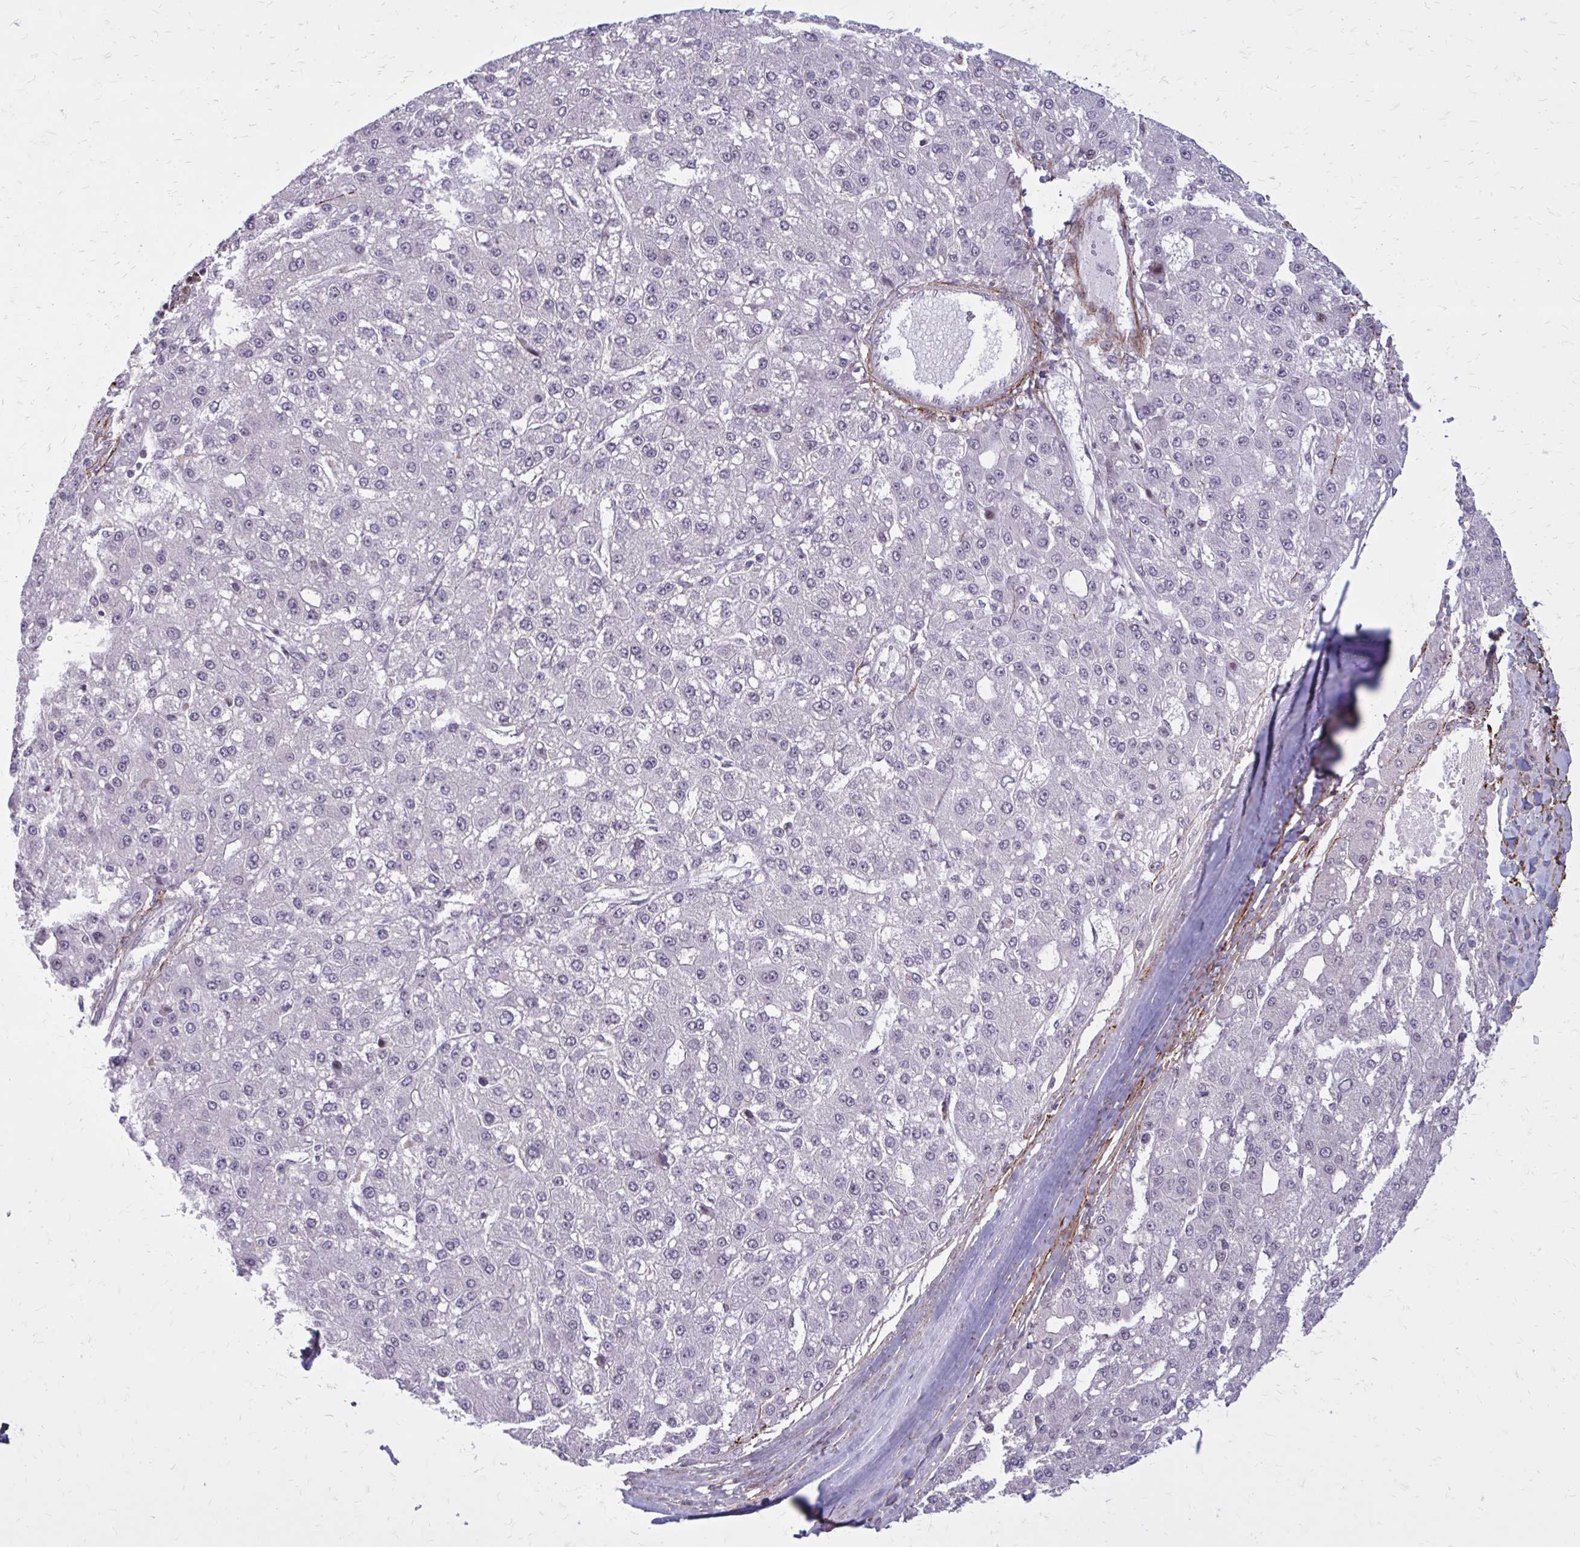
{"staining": {"intensity": "moderate", "quantity": "25%-75%", "location": "cytoplasmic/membranous,nuclear"}, "tissue": "liver cancer", "cell_type": "Tumor cells", "image_type": "cancer", "snomed": [{"axis": "morphology", "description": "Carcinoma, Hepatocellular, NOS"}, {"axis": "topography", "description": "Liver"}], "caption": "Immunohistochemical staining of hepatocellular carcinoma (liver) shows moderate cytoplasmic/membranous and nuclear protein positivity in about 25%-75% of tumor cells. The protein of interest is shown in brown color, while the nuclei are stained blue.", "gene": "PSME4", "patient": {"sex": "male", "age": 67}}